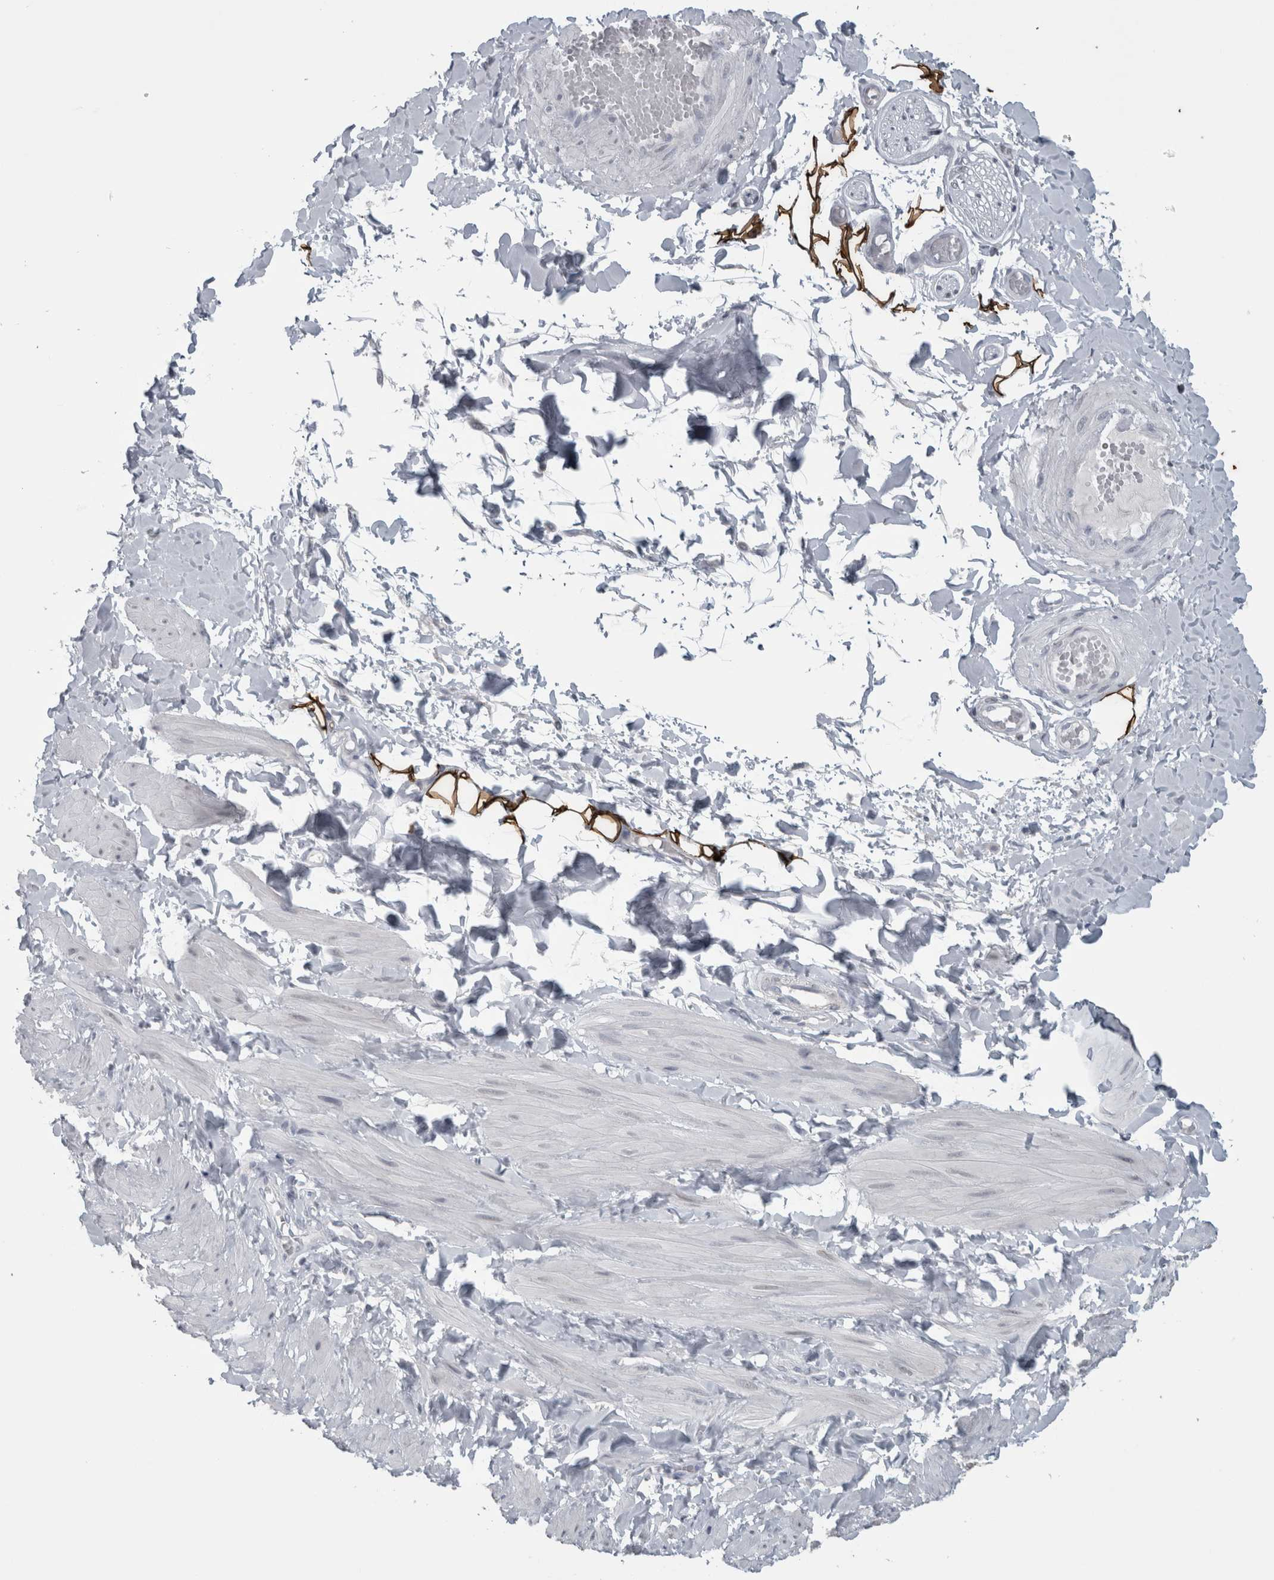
{"staining": {"intensity": "strong", "quantity": ">75%", "location": "cytoplasmic/membranous"}, "tissue": "adipose tissue", "cell_type": "Adipocytes", "image_type": "normal", "snomed": [{"axis": "morphology", "description": "Normal tissue, NOS"}, {"axis": "topography", "description": "Adipose tissue"}, {"axis": "topography", "description": "Vascular tissue"}, {"axis": "topography", "description": "Peripheral nerve tissue"}], "caption": "This is a photomicrograph of IHC staining of normal adipose tissue, which shows strong positivity in the cytoplasmic/membranous of adipocytes.", "gene": "PLIN1", "patient": {"sex": "male", "age": 25}}